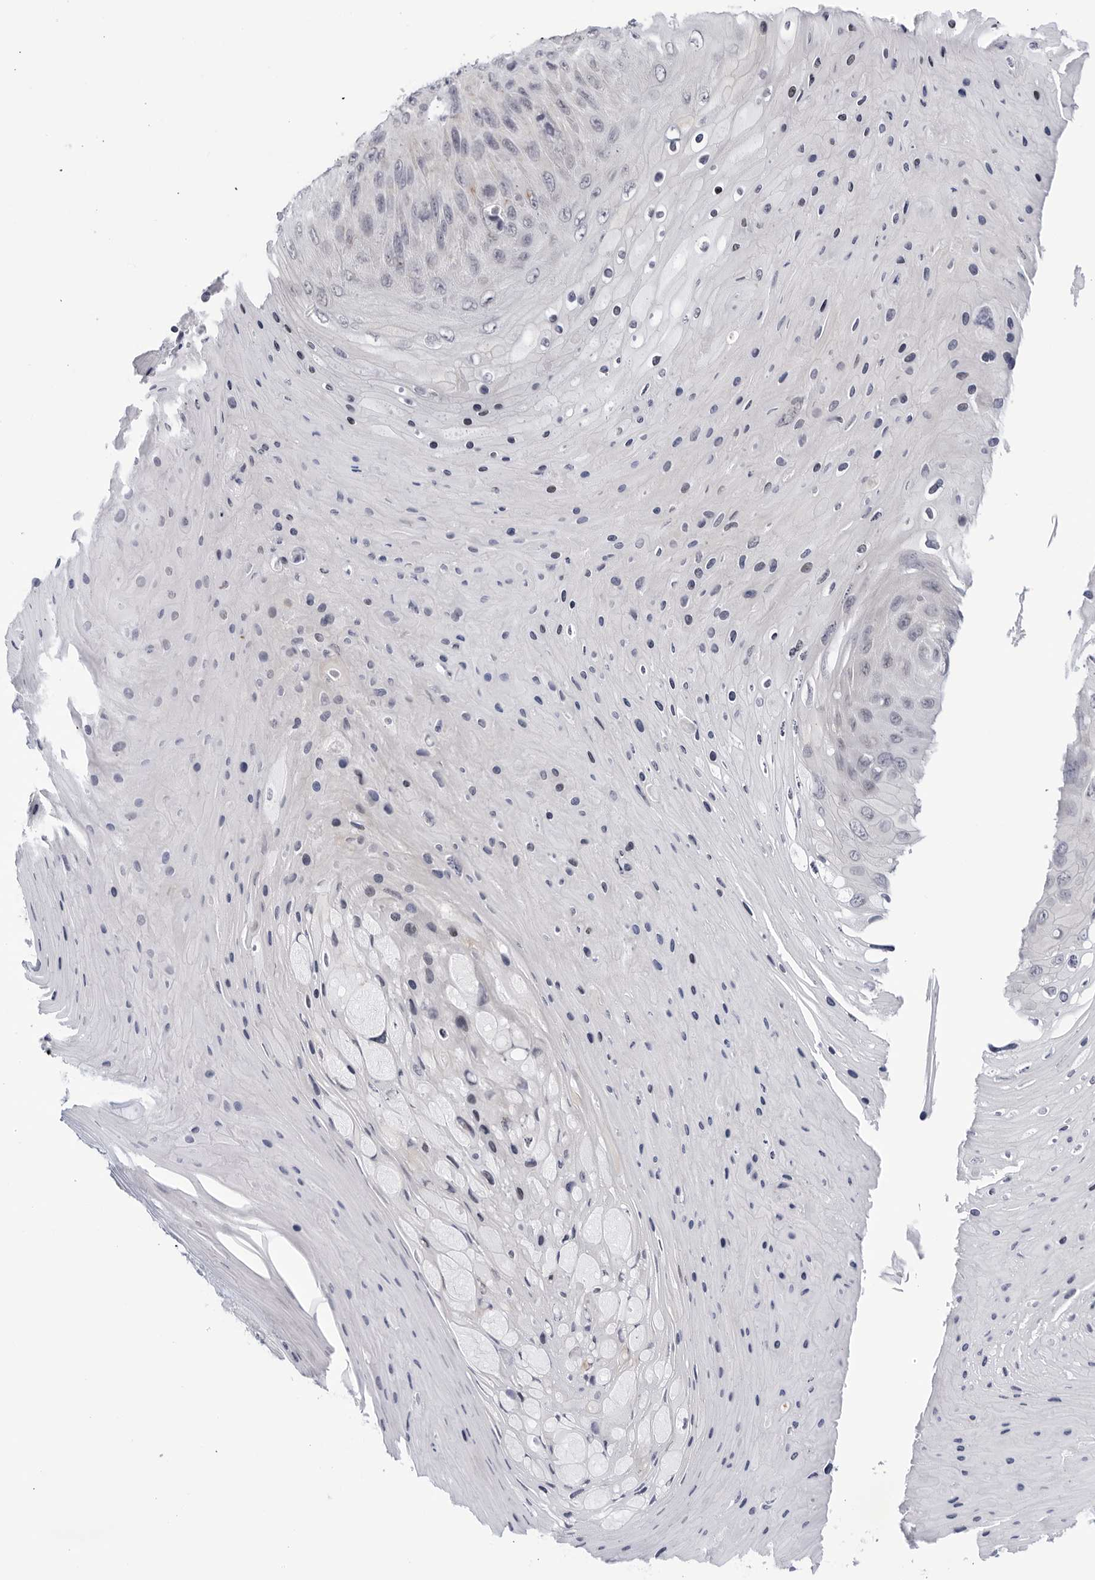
{"staining": {"intensity": "negative", "quantity": "none", "location": "none"}, "tissue": "skin cancer", "cell_type": "Tumor cells", "image_type": "cancer", "snomed": [{"axis": "morphology", "description": "Squamous cell carcinoma, NOS"}, {"axis": "topography", "description": "Skin"}], "caption": "This is a photomicrograph of IHC staining of squamous cell carcinoma (skin), which shows no expression in tumor cells.", "gene": "WDTC1", "patient": {"sex": "female", "age": 88}}